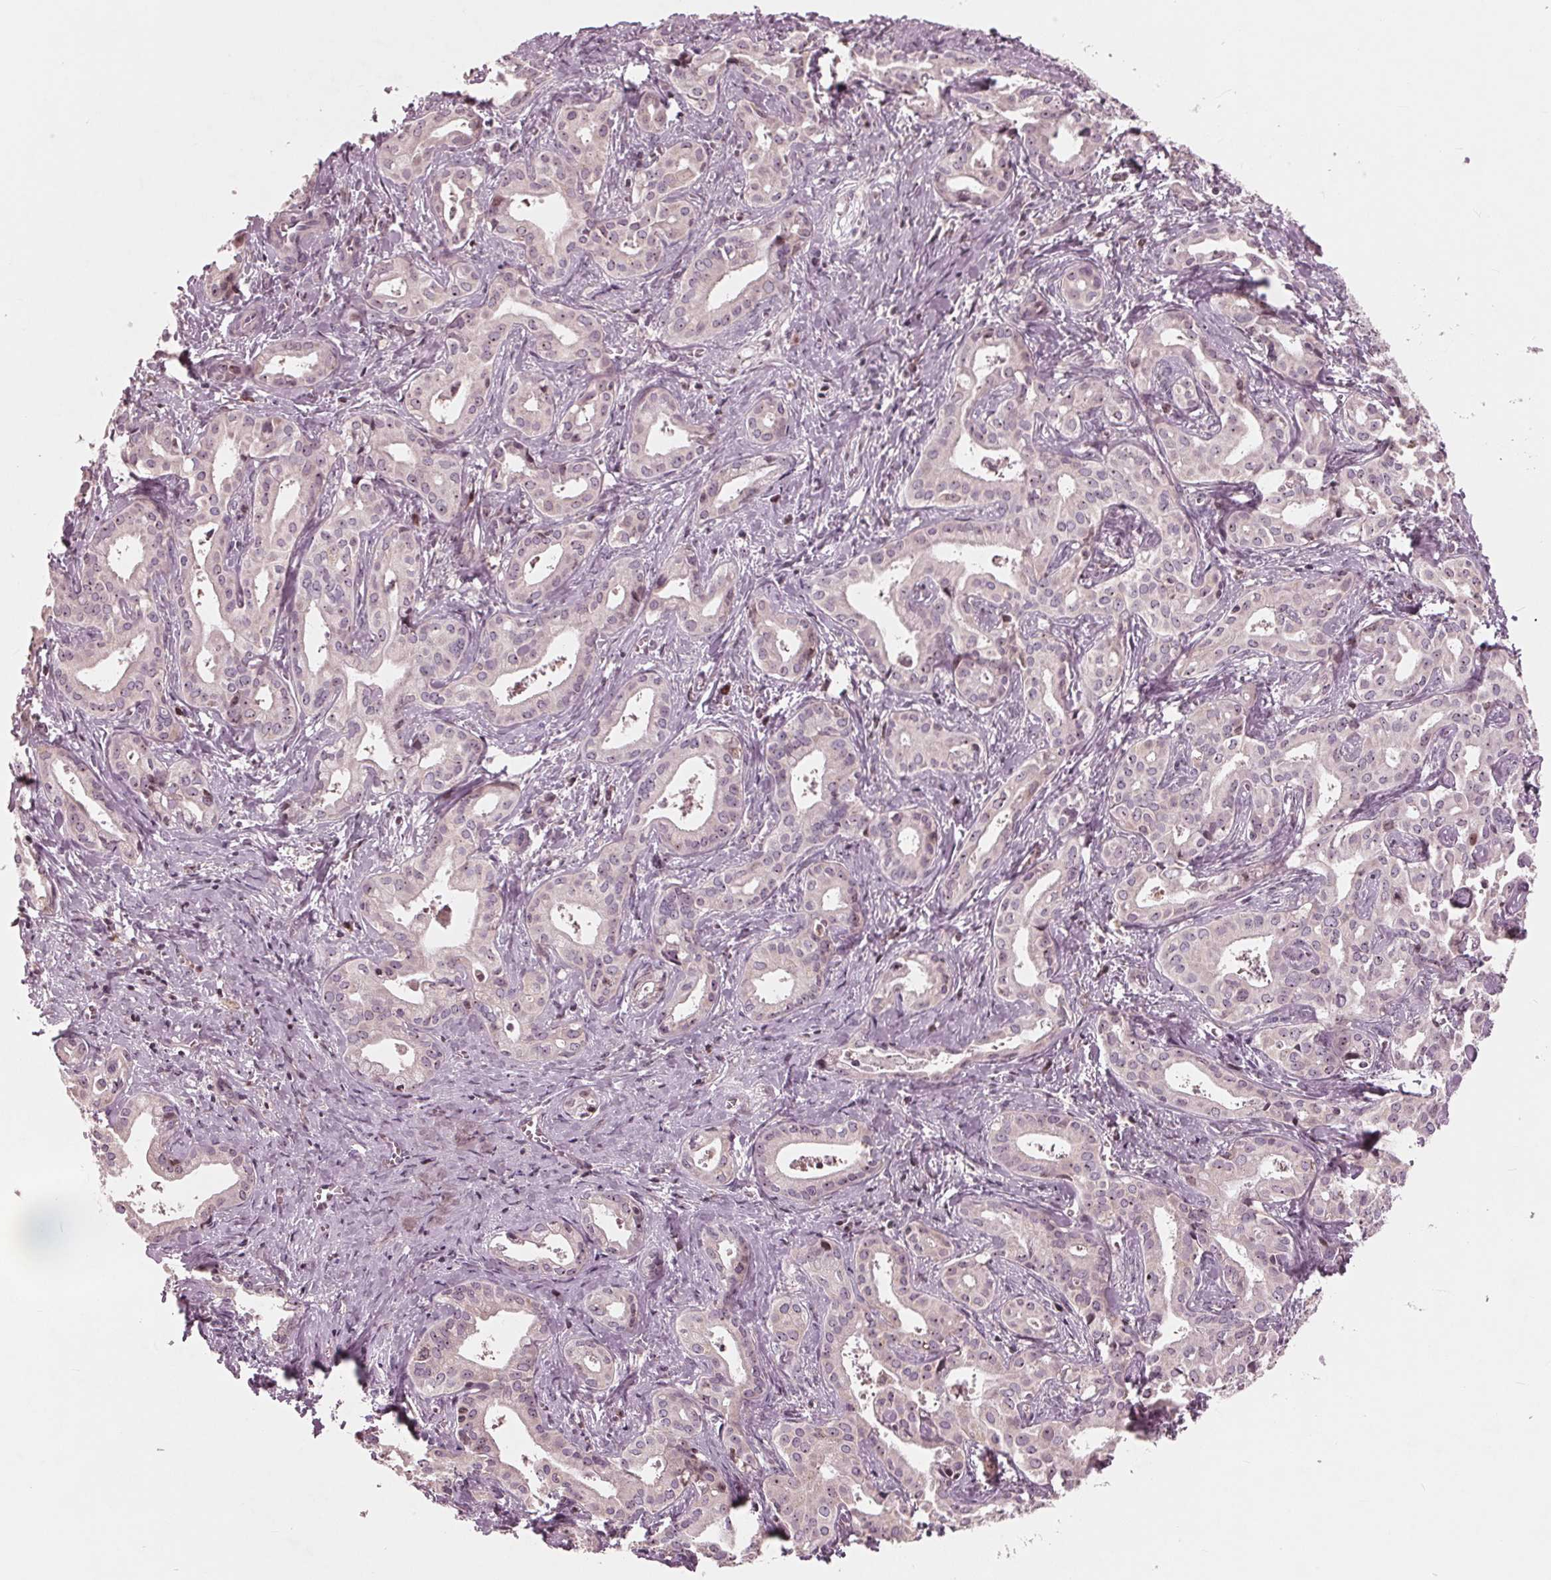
{"staining": {"intensity": "weak", "quantity": "<25%", "location": "nuclear"}, "tissue": "liver cancer", "cell_type": "Tumor cells", "image_type": "cancer", "snomed": [{"axis": "morphology", "description": "Cholangiocarcinoma"}, {"axis": "topography", "description": "Liver"}], "caption": "Human liver cholangiocarcinoma stained for a protein using immunohistochemistry (IHC) reveals no positivity in tumor cells.", "gene": "NUP210", "patient": {"sex": "female", "age": 65}}